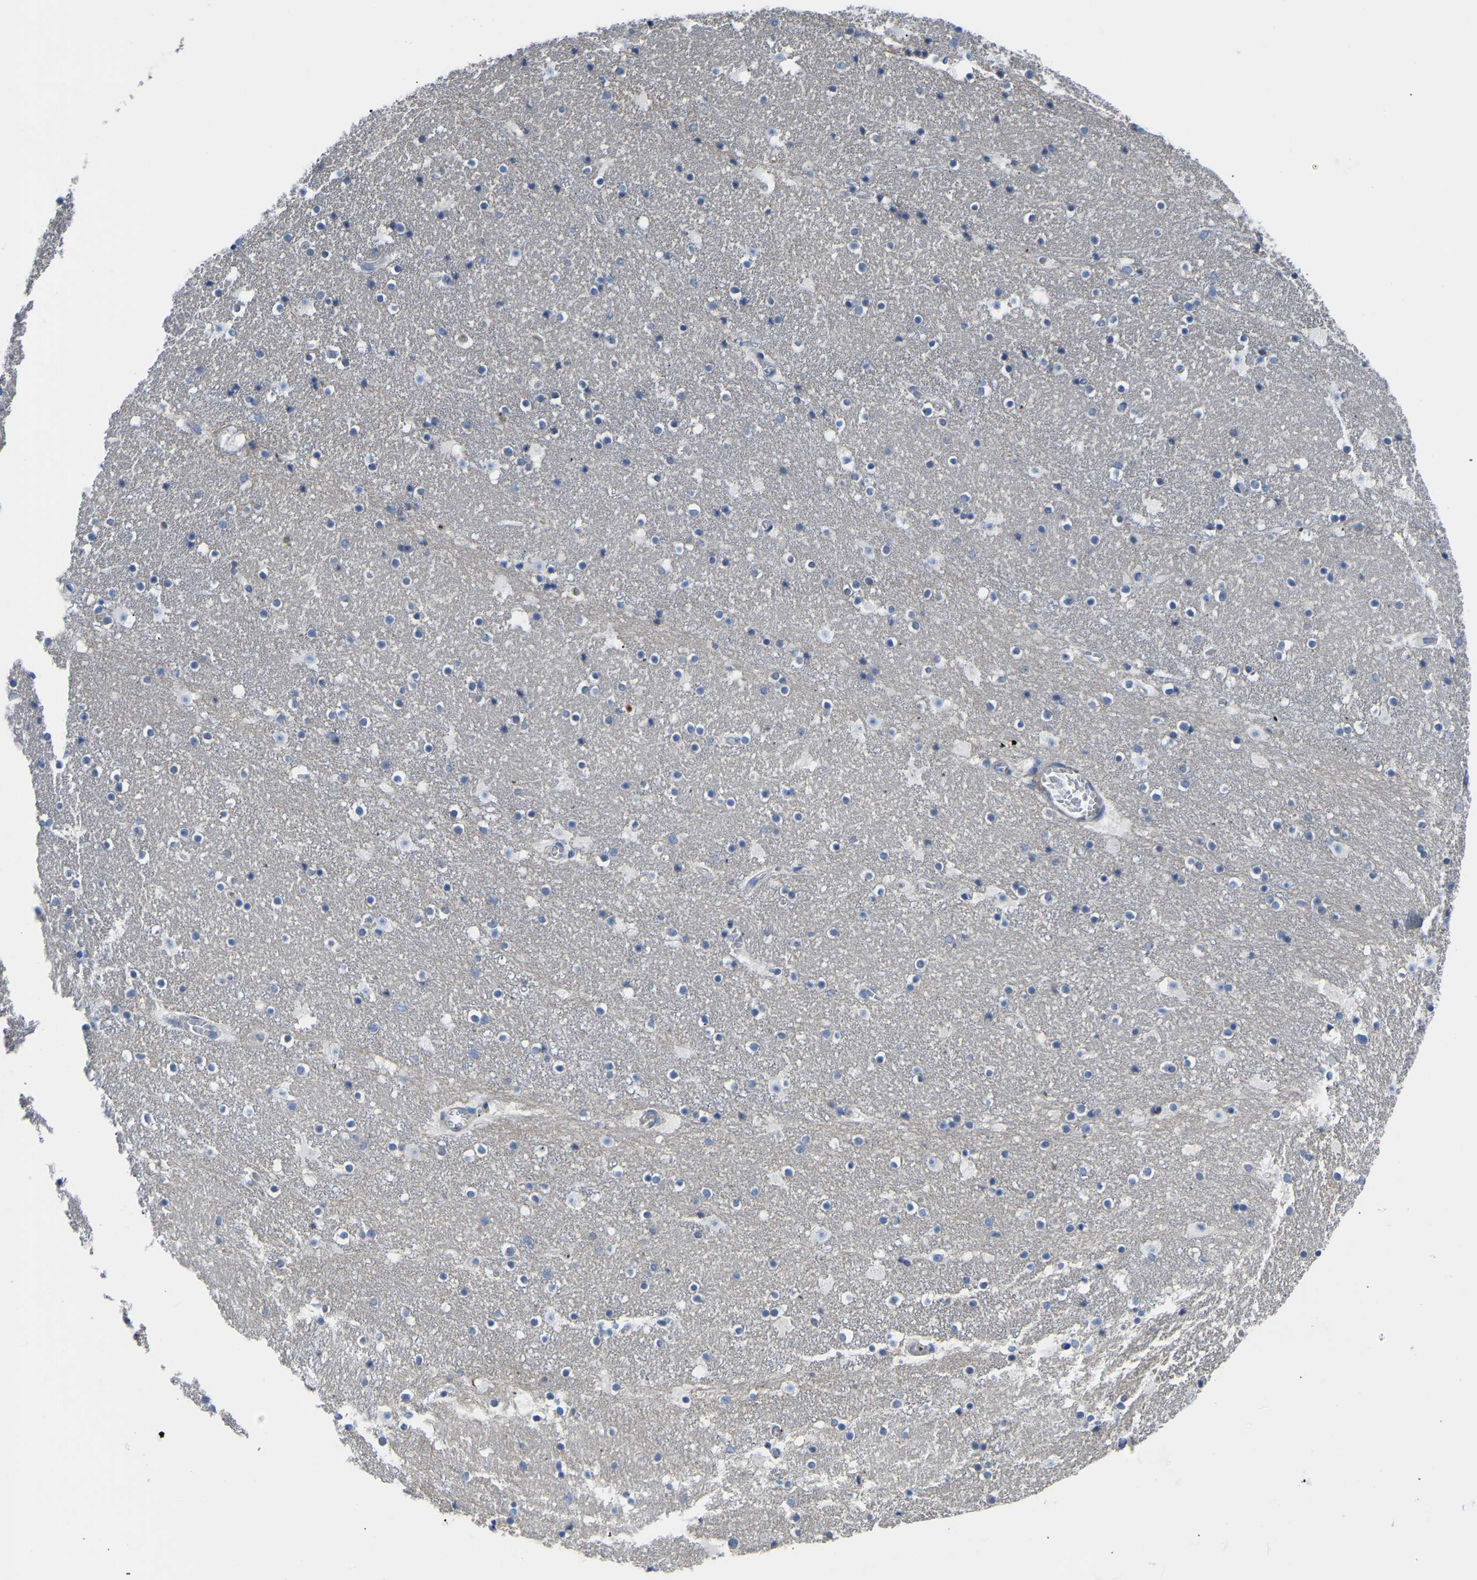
{"staining": {"intensity": "negative", "quantity": "none", "location": "none"}, "tissue": "caudate", "cell_type": "Glial cells", "image_type": "normal", "snomed": [{"axis": "morphology", "description": "Normal tissue, NOS"}, {"axis": "topography", "description": "Lateral ventricle wall"}], "caption": "This is an immunohistochemistry (IHC) histopathology image of unremarkable human caudate. There is no expression in glial cells.", "gene": "ZNF449", "patient": {"sex": "male", "age": 45}}